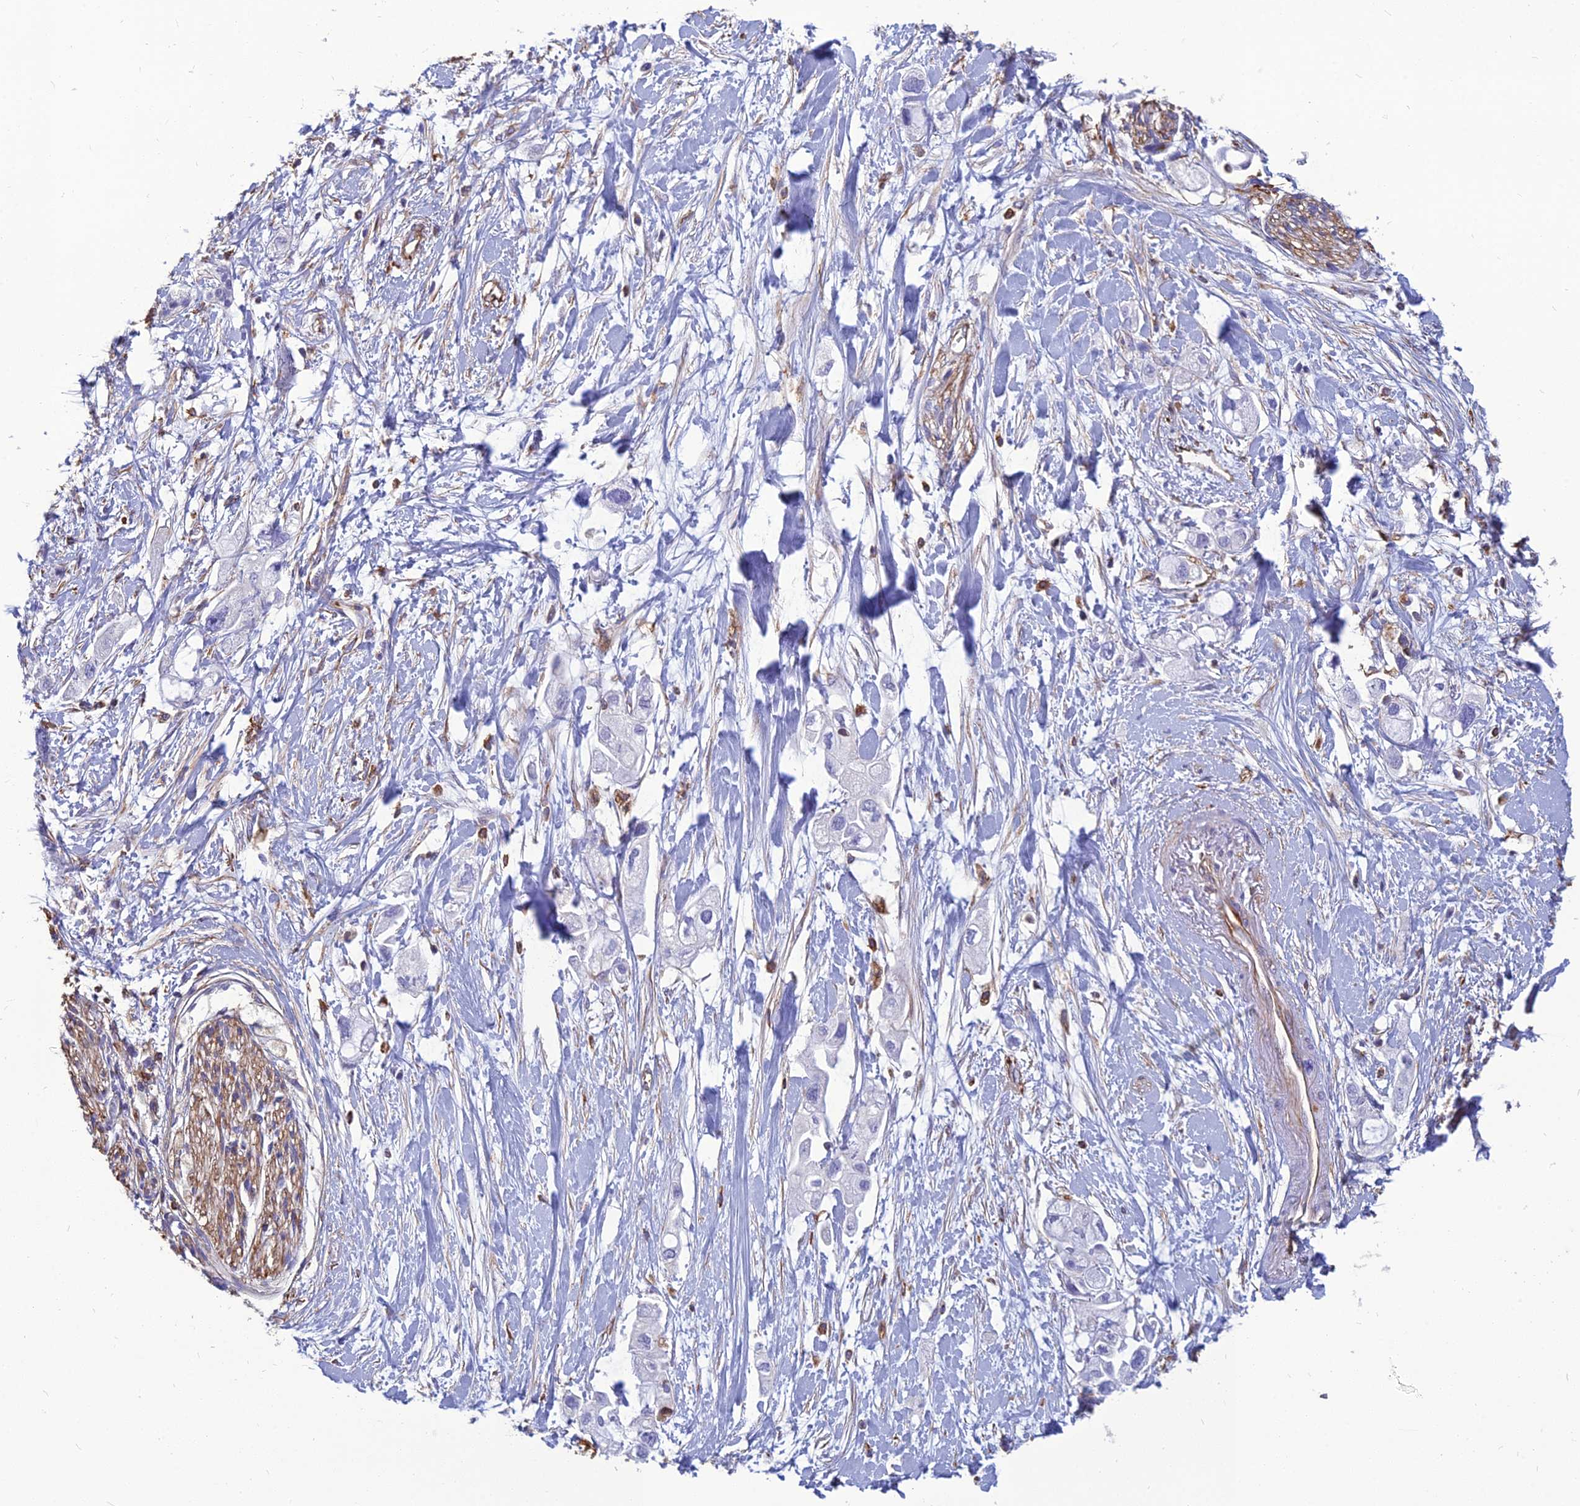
{"staining": {"intensity": "negative", "quantity": "none", "location": "none"}, "tissue": "pancreatic cancer", "cell_type": "Tumor cells", "image_type": "cancer", "snomed": [{"axis": "morphology", "description": "Adenocarcinoma, NOS"}, {"axis": "topography", "description": "Pancreas"}], "caption": "Tumor cells are negative for protein expression in human pancreatic cancer. (Brightfield microscopy of DAB (3,3'-diaminobenzidine) immunohistochemistry at high magnification).", "gene": "PSMD11", "patient": {"sex": "female", "age": 56}}